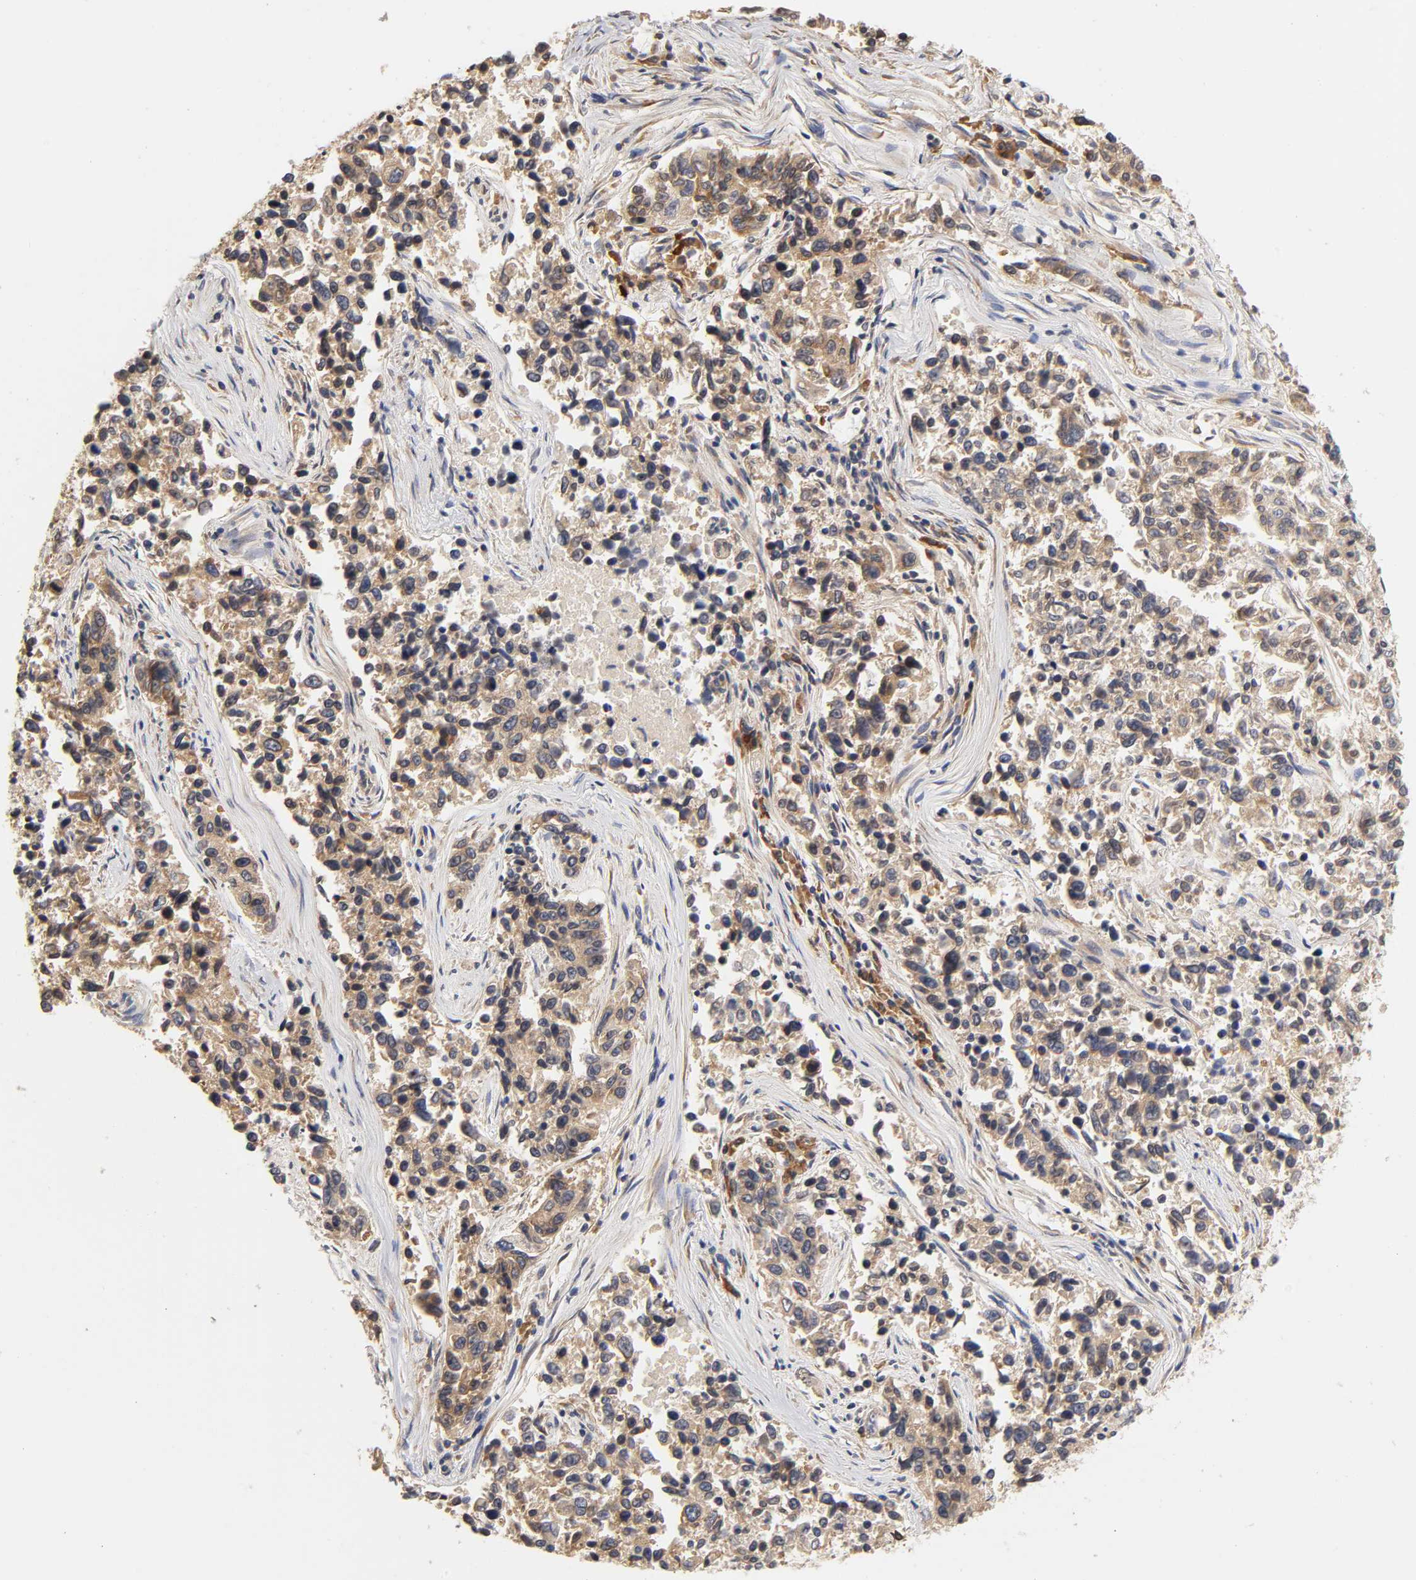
{"staining": {"intensity": "moderate", "quantity": ">75%", "location": "cytoplasmic/membranous"}, "tissue": "lung cancer", "cell_type": "Tumor cells", "image_type": "cancer", "snomed": [{"axis": "morphology", "description": "Adenocarcinoma, NOS"}, {"axis": "topography", "description": "Lung"}], "caption": "This is a photomicrograph of immunohistochemistry staining of lung cancer, which shows moderate staining in the cytoplasmic/membranous of tumor cells.", "gene": "RPS29", "patient": {"sex": "male", "age": 84}}